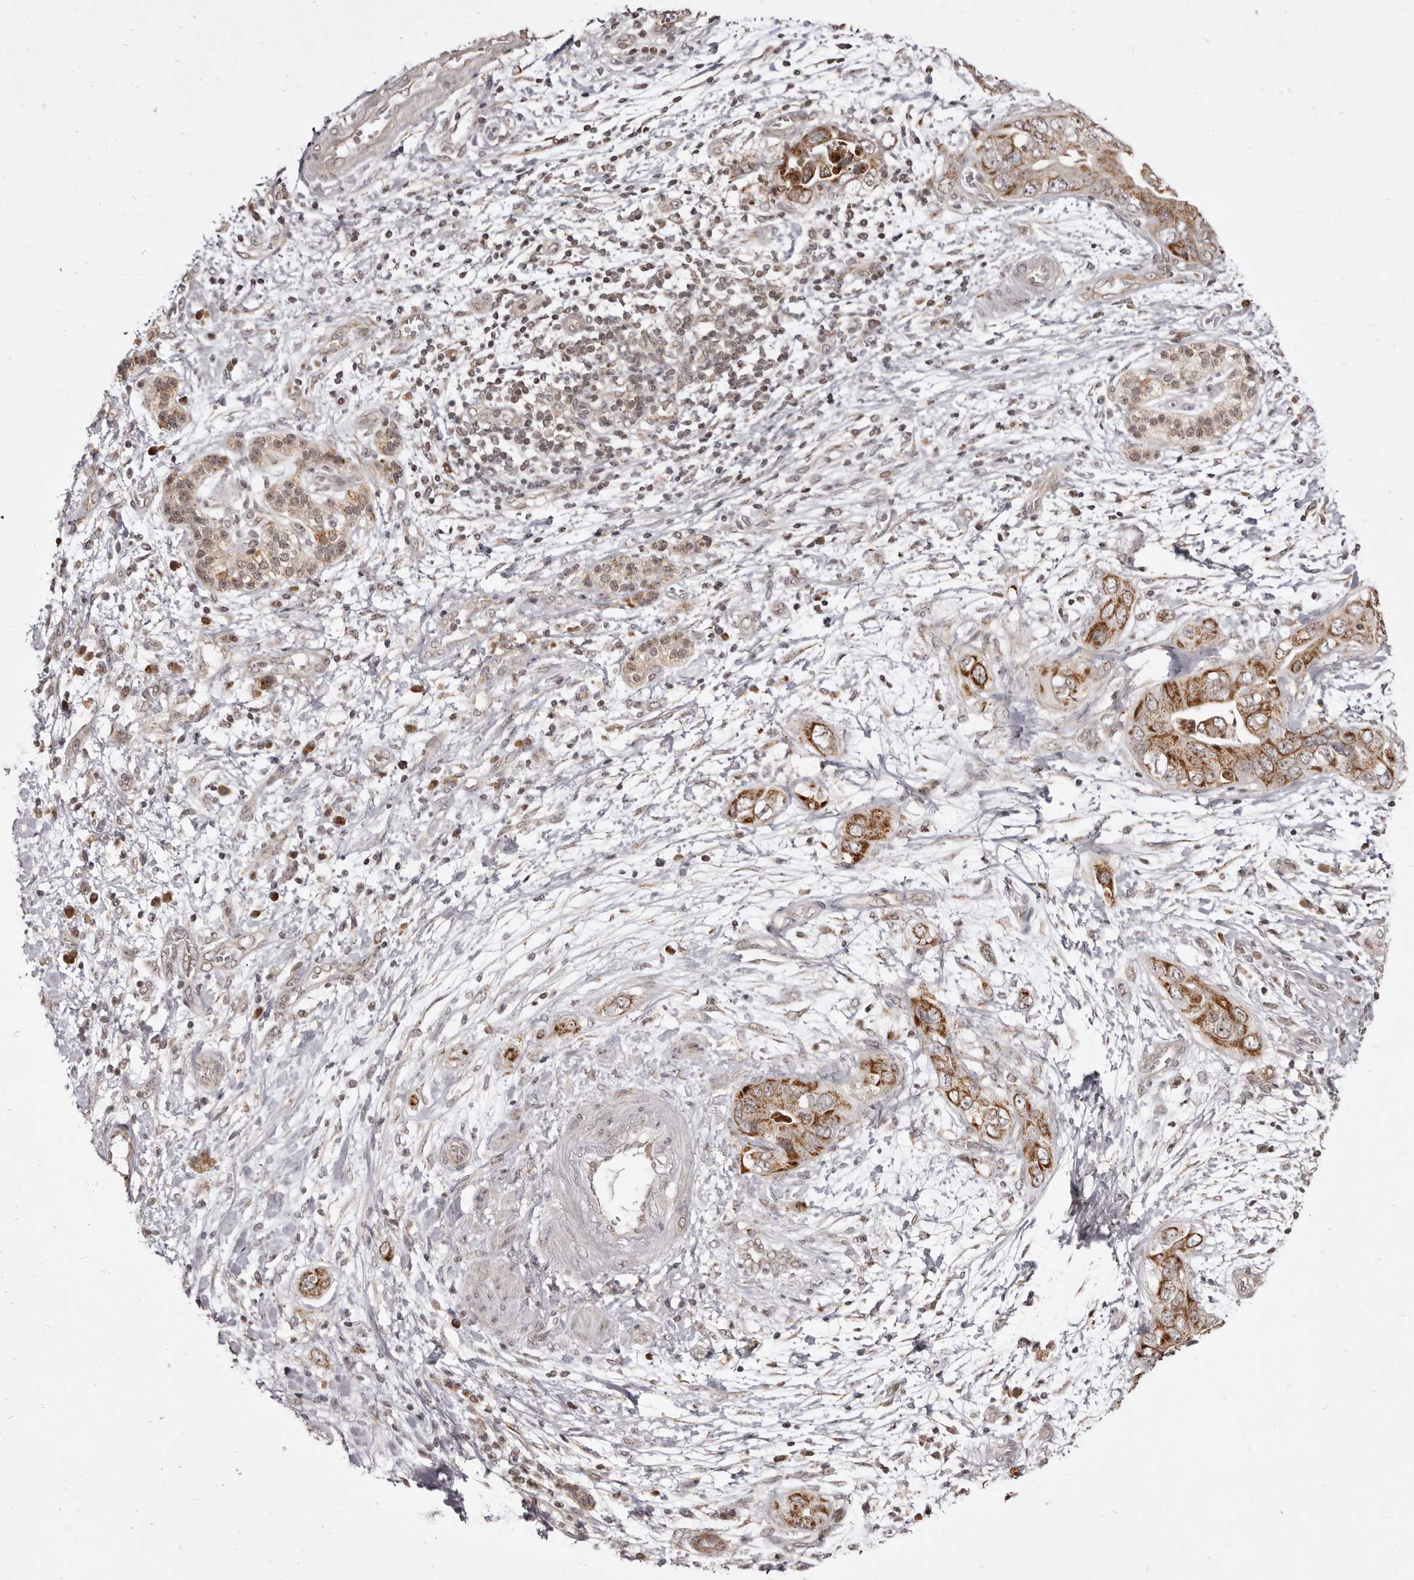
{"staining": {"intensity": "moderate", "quantity": ">75%", "location": "cytoplasmic/membranous"}, "tissue": "pancreatic cancer", "cell_type": "Tumor cells", "image_type": "cancer", "snomed": [{"axis": "morphology", "description": "Adenocarcinoma, NOS"}, {"axis": "topography", "description": "Pancreas"}], "caption": "Immunohistochemistry (IHC) micrograph of neoplastic tissue: human pancreatic cancer stained using immunohistochemistry shows medium levels of moderate protein expression localized specifically in the cytoplasmic/membranous of tumor cells, appearing as a cytoplasmic/membranous brown color.", "gene": "THUMPD1", "patient": {"sex": "female", "age": 78}}